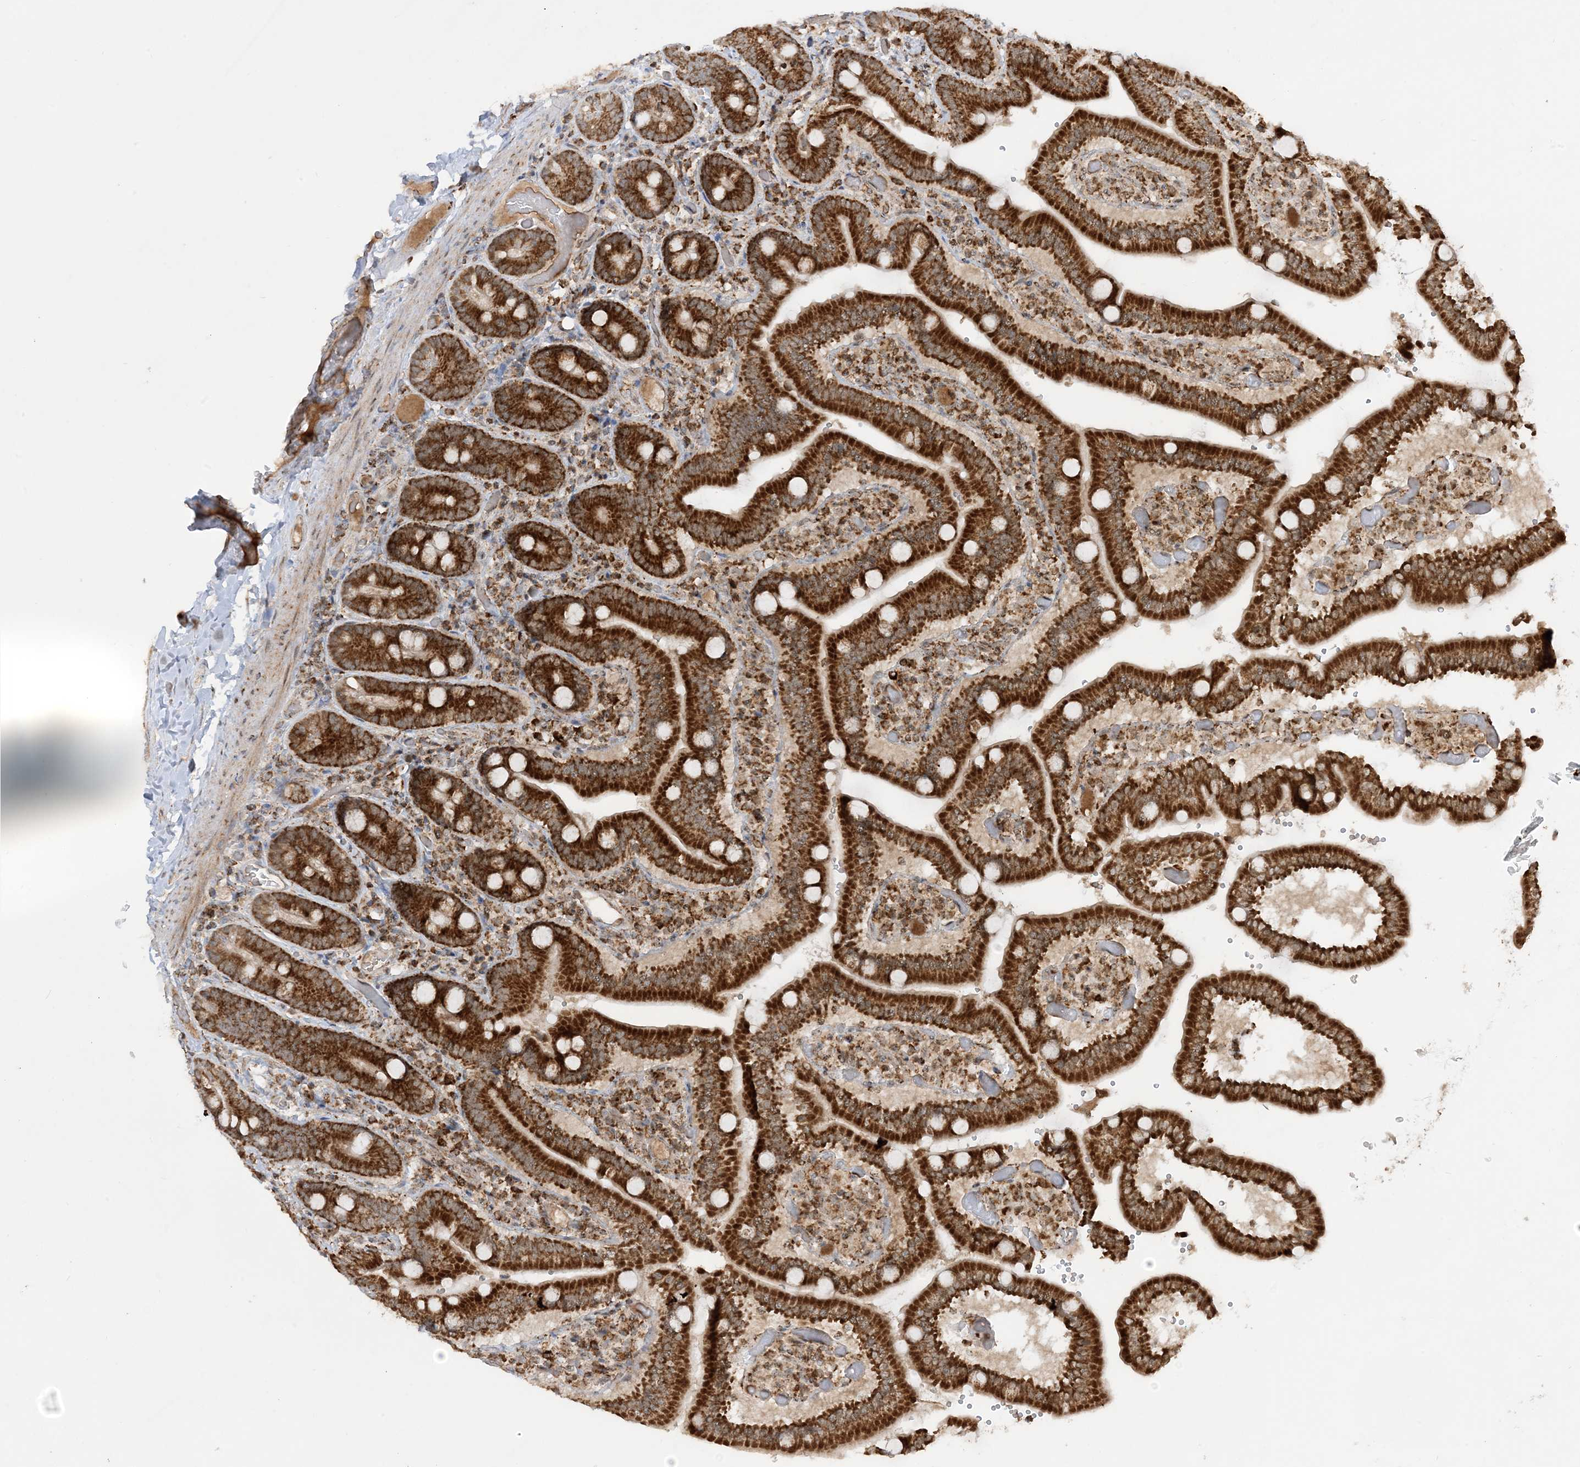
{"staining": {"intensity": "strong", "quantity": ">75%", "location": "cytoplasmic/membranous"}, "tissue": "duodenum", "cell_type": "Glandular cells", "image_type": "normal", "snomed": [{"axis": "morphology", "description": "Normal tissue, NOS"}, {"axis": "topography", "description": "Duodenum"}], "caption": "A photomicrograph of duodenum stained for a protein exhibits strong cytoplasmic/membranous brown staining in glandular cells.", "gene": "NDUFAF3", "patient": {"sex": "female", "age": 62}}